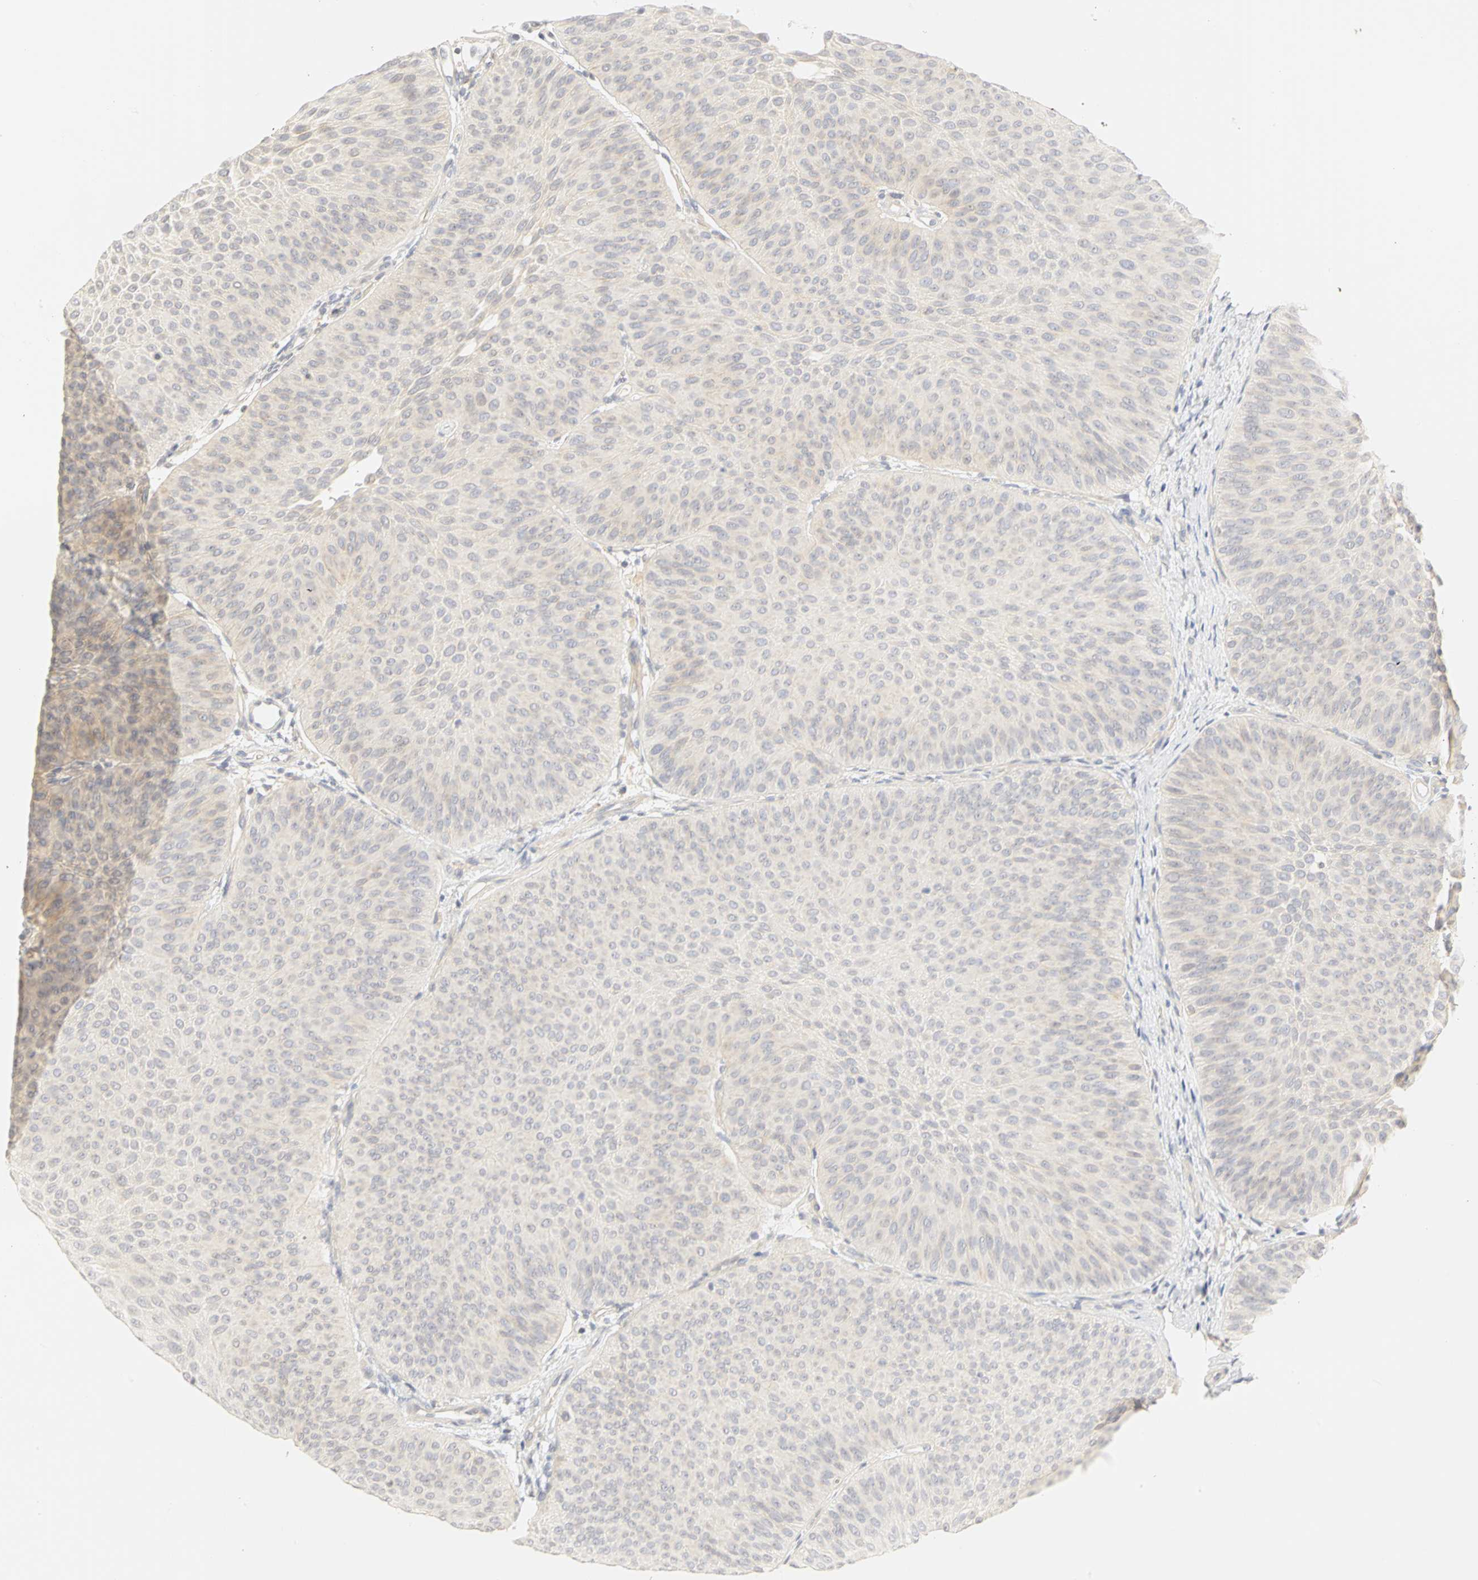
{"staining": {"intensity": "weak", "quantity": ">75%", "location": "cytoplasmic/membranous"}, "tissue": "urothelial cancer", "cell_type": "Tumor cells", "image_type": "cancer", "snomed": [{"axis": "morphology", "description": "Urothelial carcinoma, Low grade"}, {"axis": "topography", "description": "Urinary bladder"}], "caption": "Immunohistochemistry (IHC) histopathology image of neoplastic tissue: urothelial cancer stained using immunohistochemistry exhibits low levels of weak protein expression localized specifically in the cytoplasmic/membranous of tumor cells, appearing as a cytoplasmic/membranous brown color.", "gene": "GNRH2", "patient": {"sex": "female", "age": 60}}